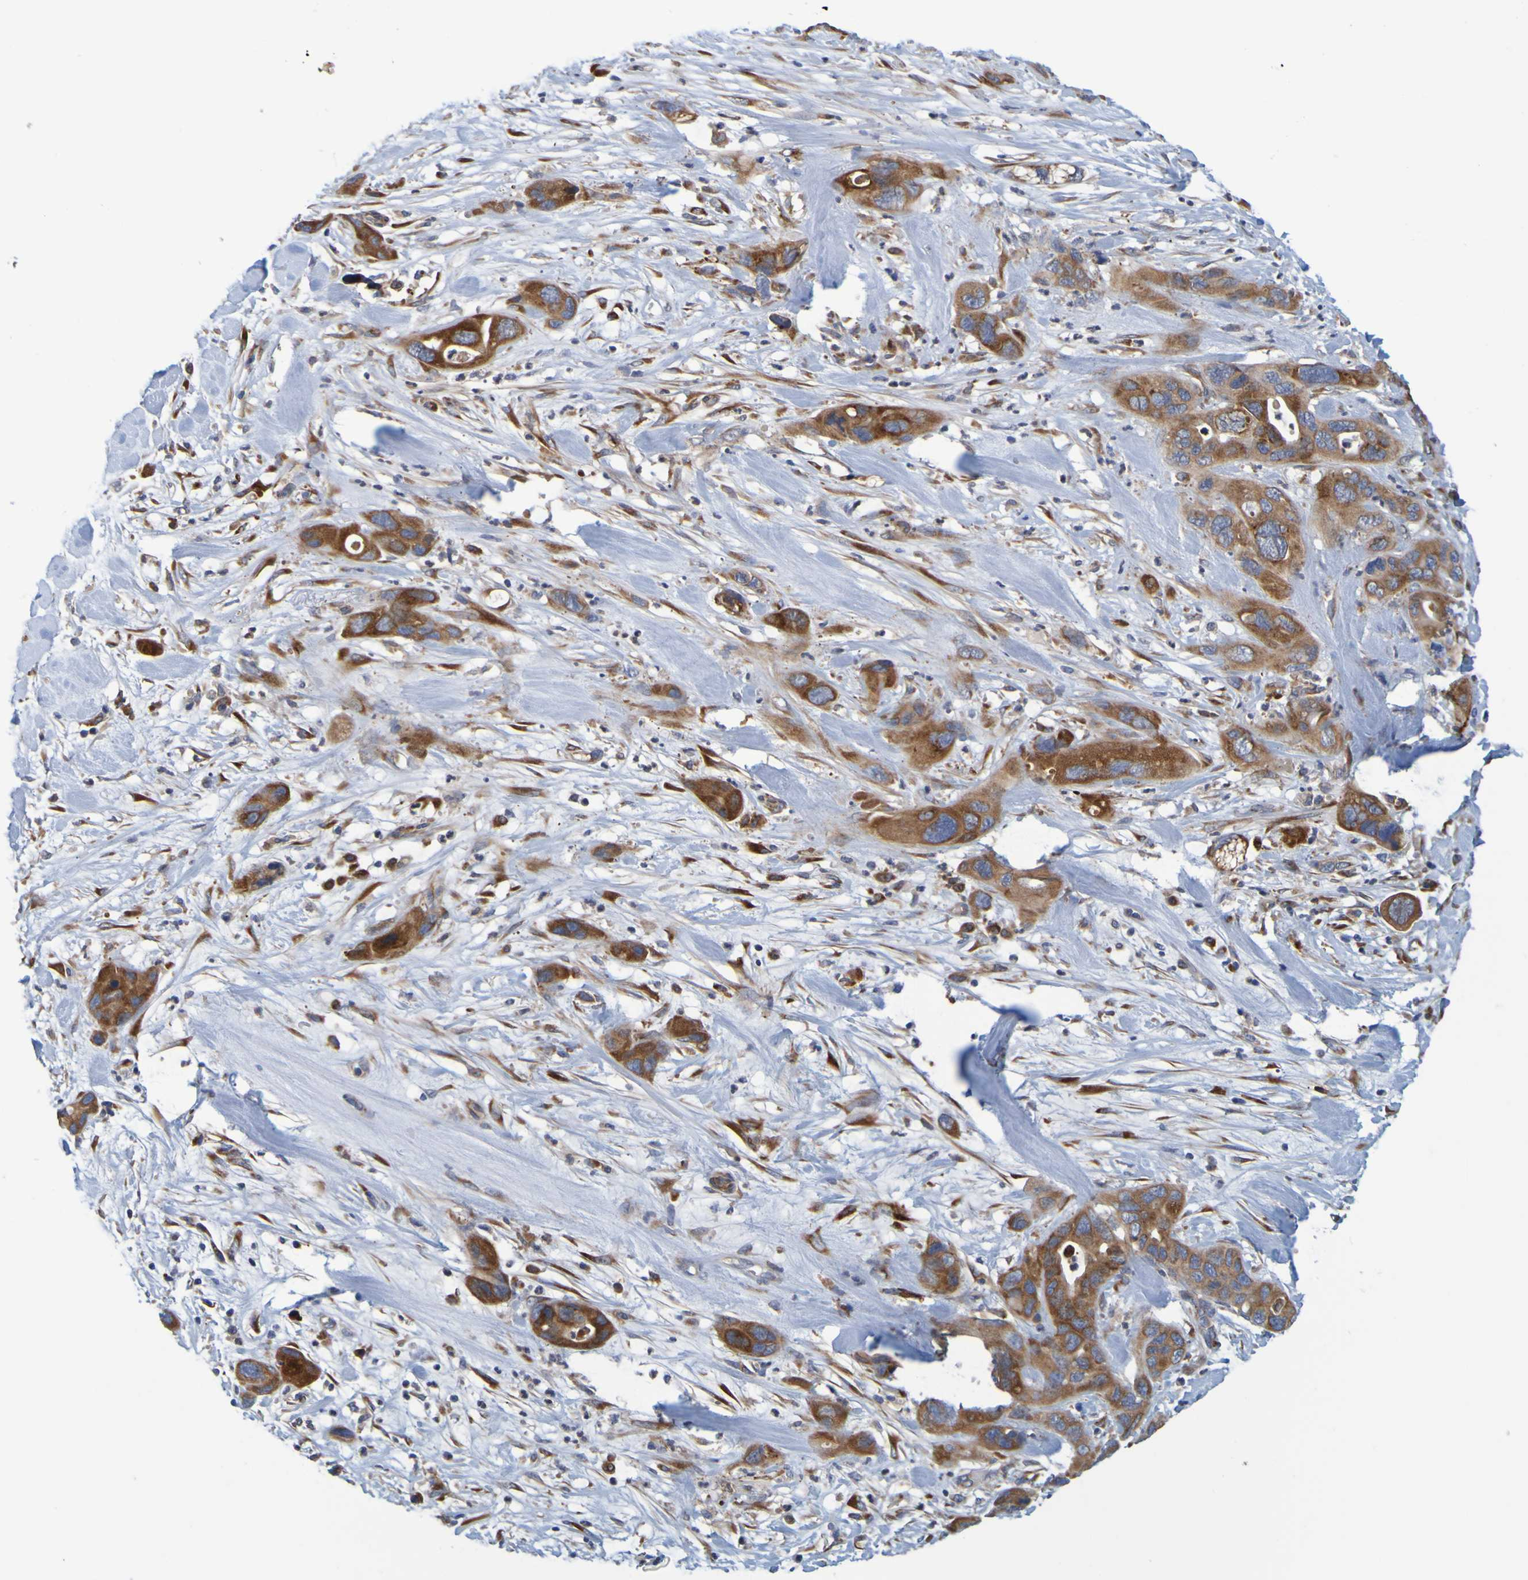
{"staining": {"intensity": "strong", "quantity": ">75%", "location": "cytoplasmic/membranous"}, "tissue": "pancreatic cancer", "cell_type": "Tumor cells", "image_type": "cancer", "snomed": [{"axis": "morphology", "description": "Adenocarcinoma, NOS"}, {"axis": "topography", "description": "Pancreas"}], "caption": "Pancreatic cancer (adenocarcinoma) stained with a protein marker exhibits strong staining in tumor cells.", "gene": "SIL1", "patient": {"sex": "female", "age": 71}}